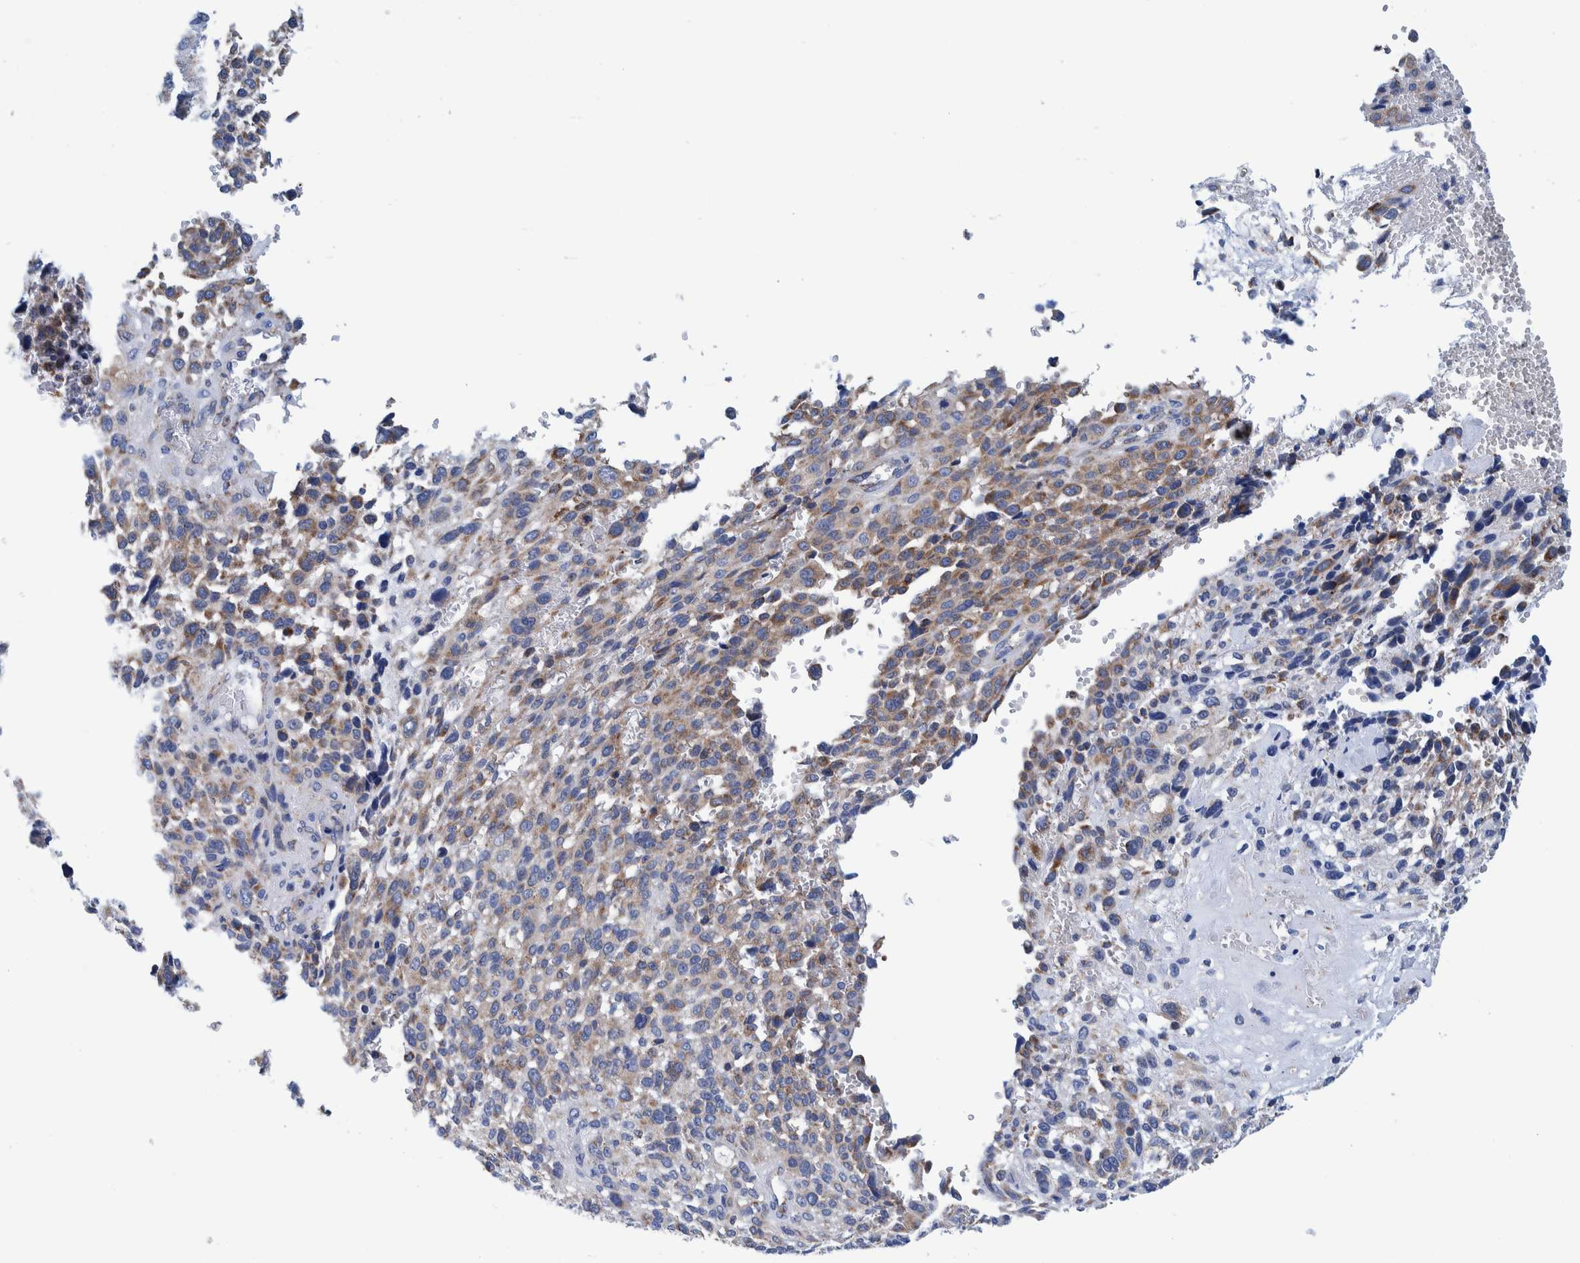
{"staining": {"intensity": "moderate", "quantity": "25%-75%", "location": "cytoplasmic/membranous"}, "tissue": "melanoma", "cell_type": "Tumor cells", "image_type": "cancer", "snomed": [{"axis": "morphology", "description": "Malignant melanoma, NOS"}, {"axis": "topography", "description": "Skin"}], "caption": "The micrograph shows a brown stain indicating the presence of a protein in the cytoplasmic/membranous of tumor cells in malignant melanoma.", "gene": "BZW2", "patient": {"sex": "female", "age": 55}}